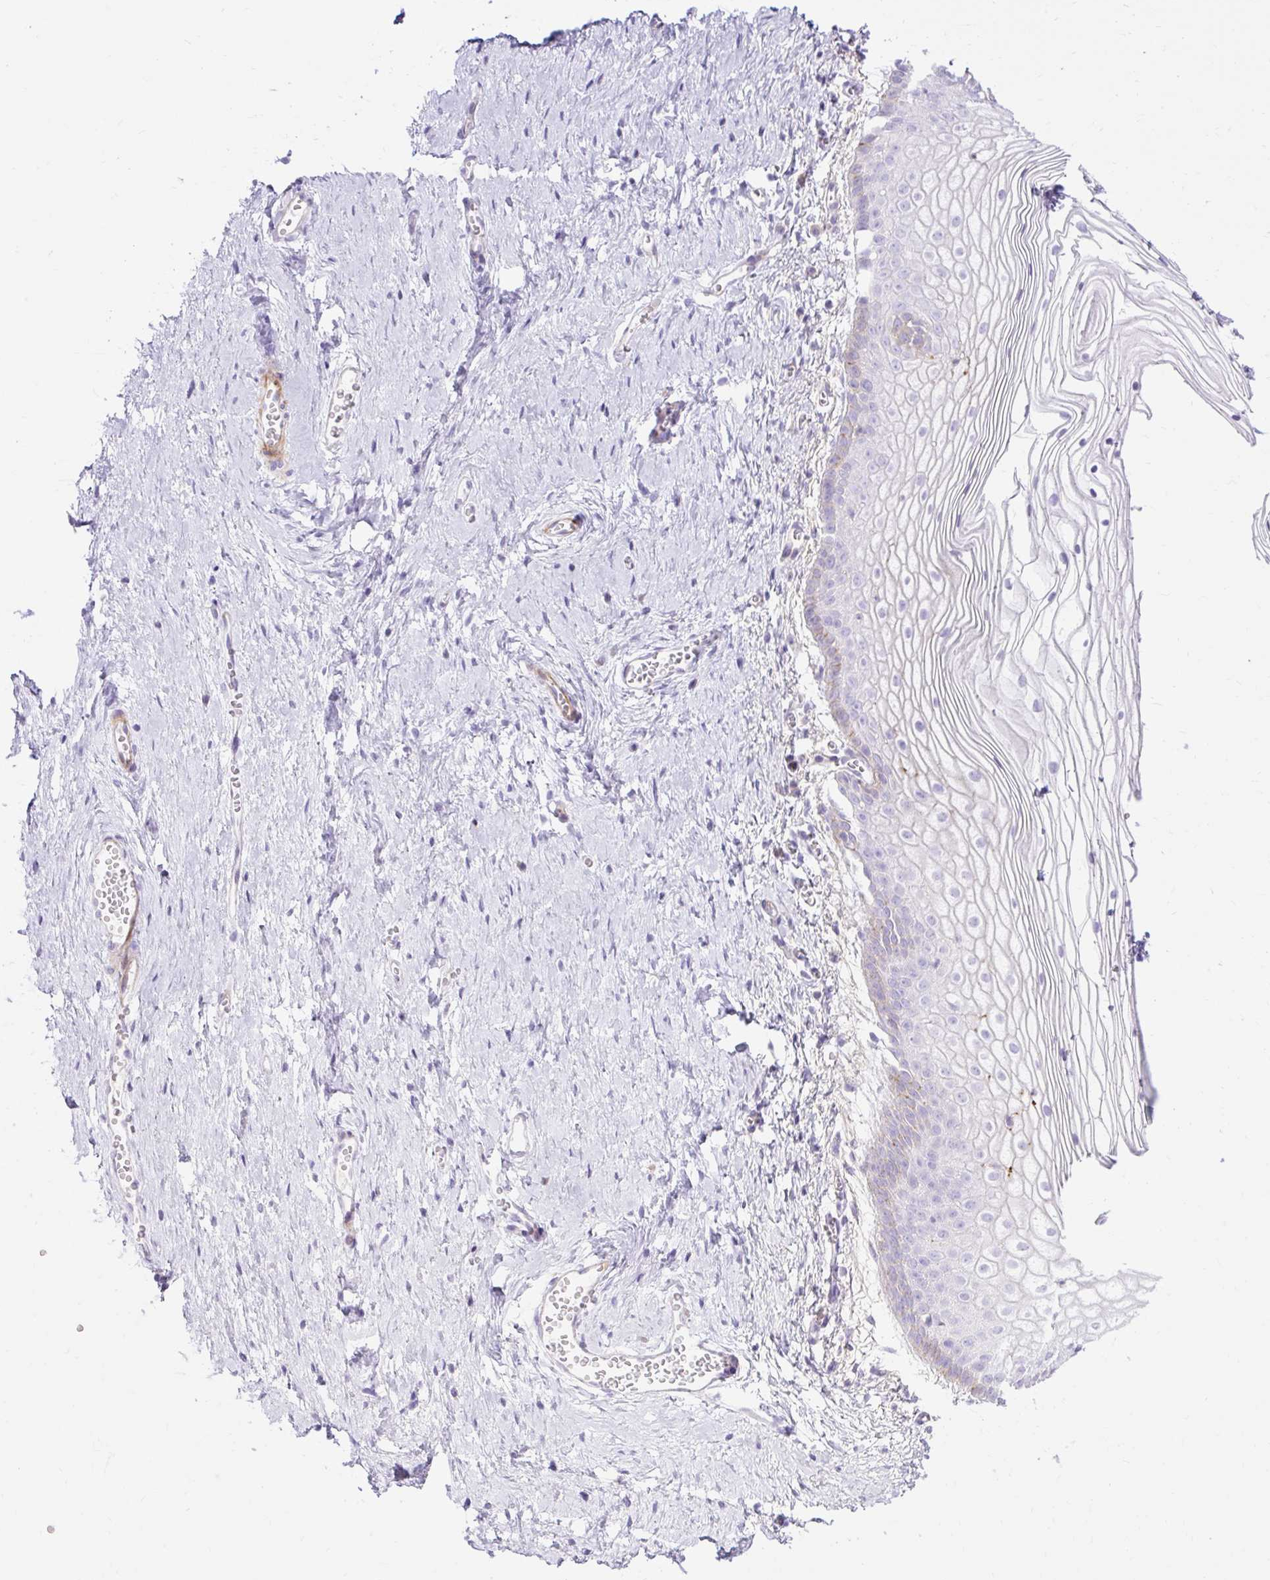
{"staining": {"intensity": "negative", "quantity": "none", "location": "none"}, "tissue": "vagina", "cell_type": "Squamous epithelial cells", "image_type": "normal", "snomed": [{"axis": "morphology", "description": "Normal tissue, NOS"}, {"axis": "topography", "description": "Vagina"}], "caption": "Photomicrograph shows no significant protein expression in squamous epithelial cells of unremarkable vagina. (IHC, brightfield microscopy, high magnification).", "gene": "CORO7", "patient": {"sex": "female", "age": 56}}